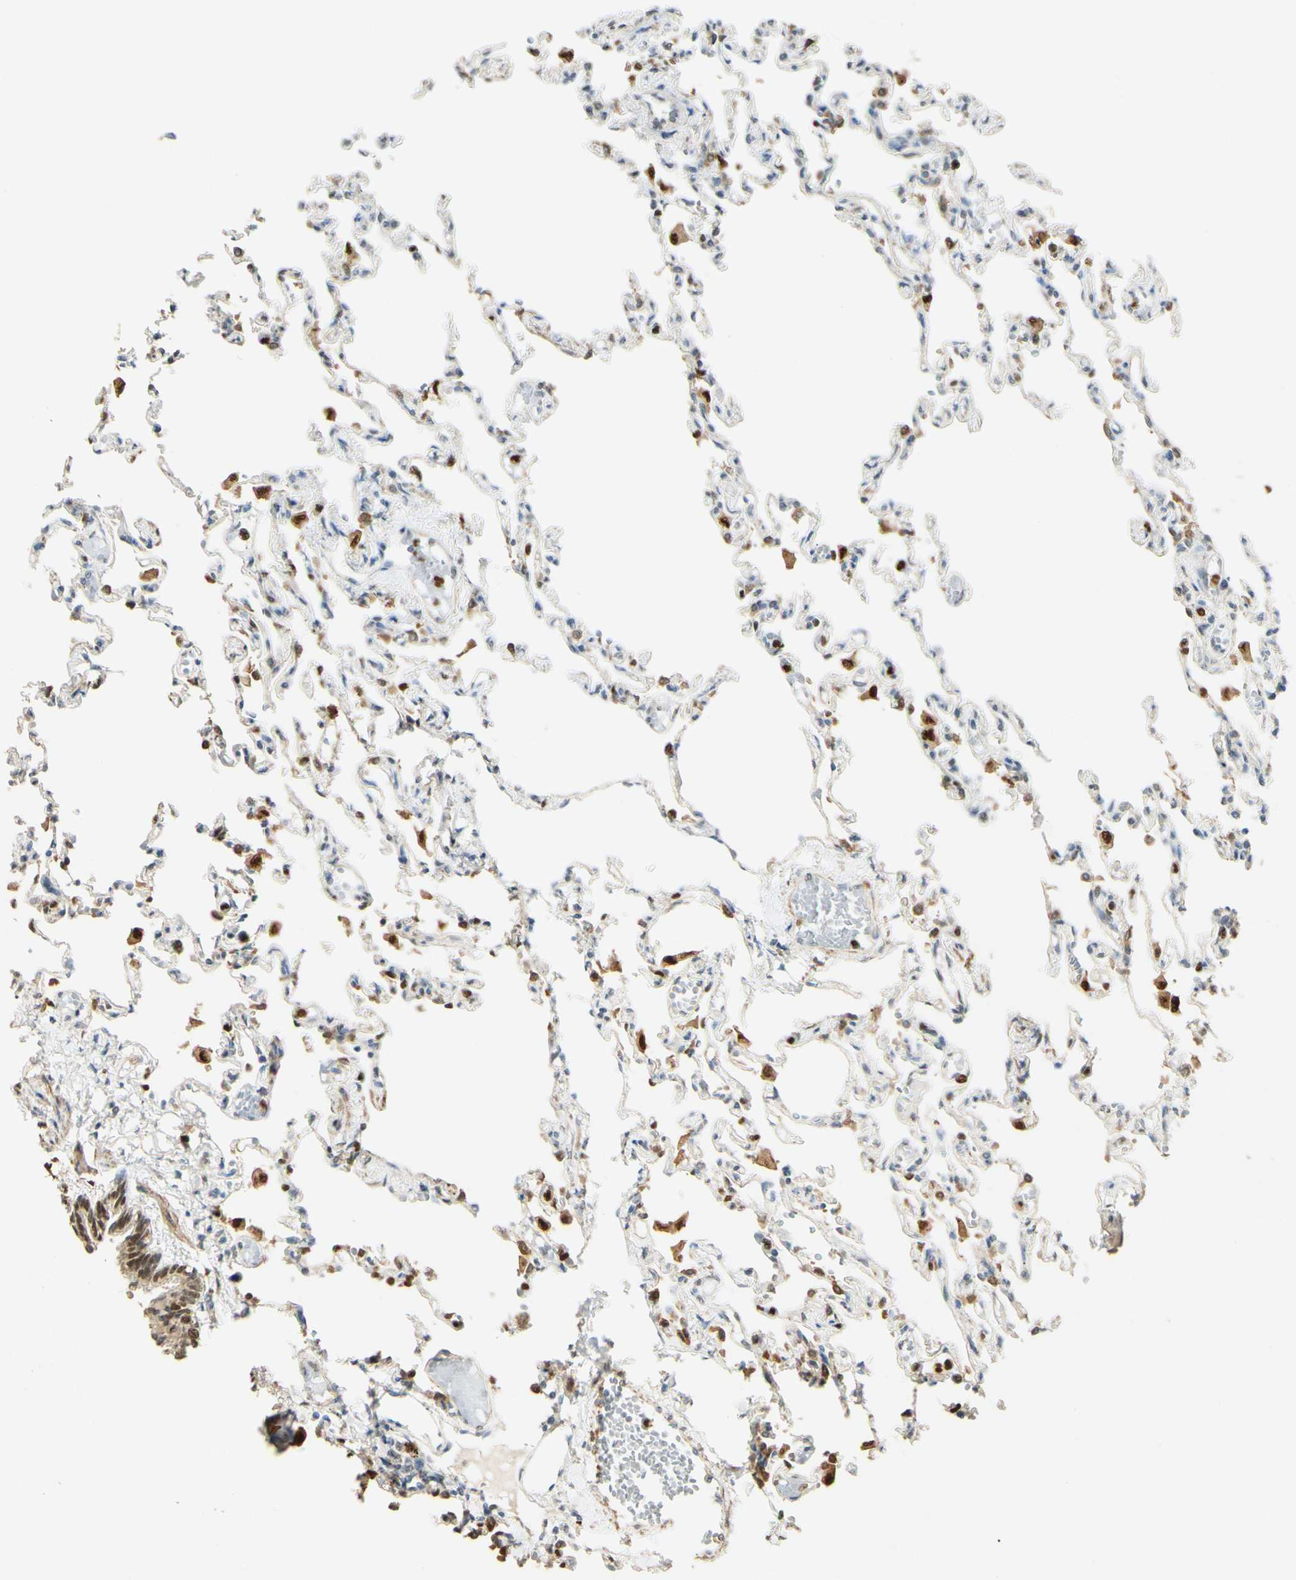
{"staining": {"intensity": "strong", "quantity": "25%-75%", "location": "cytoplasmic/membranous,nuclear"}, "tissue": "lung", "cell_type": "Alveolar cells", "image_type": "normal", "snomed": [{"axis": "morphology", "description": "Normal tissue, NOS"}, {"axis": "topography", "description": "Lung"}], "caption": "Lung was stained to show a protein in brown. There is high levels of strong cytoplasmic/membranous,nuclear staining in about 25%-75% of alveolar cells.", "gene": "MAP3K4", "patient": {"sex": "male", "age": 21}}